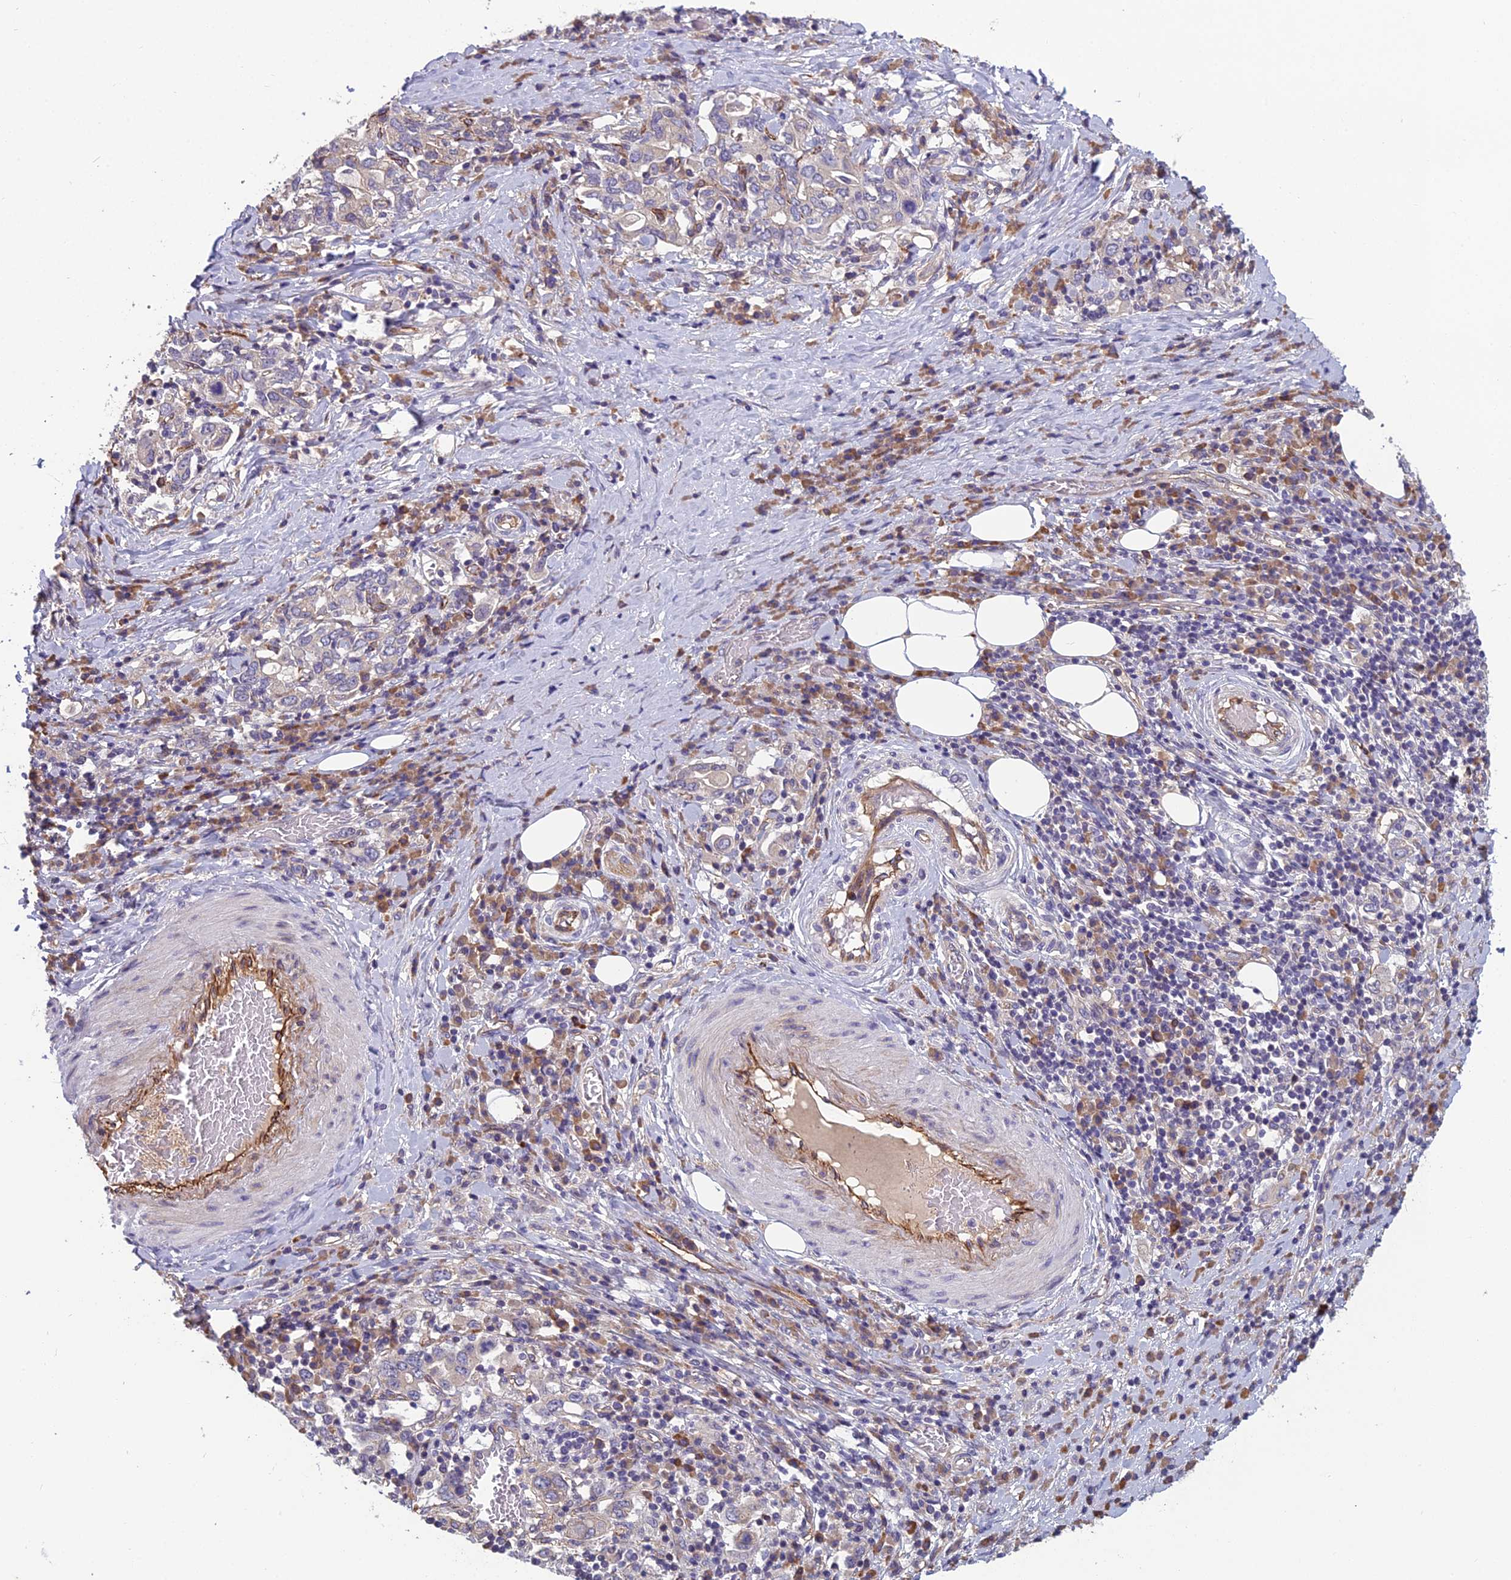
{"staining": {"intensity": "negative", "quantity": "none", "location": "none"}, "tissue": "stomach cancer", "cell_type": "Tumor cells", "image_type": "cancer", "snomed": [{"axis": "morphology", "description": "Adenocarcinoma, NOS"}, {"axis": "topography", "description": "Stomach, upper"}, {"axis": "topography", "description": "Stomach"}], "caption": "There is no significant staining in tumor cells of stomach adenocarcinoma.", "gene": "TSPAN15", "patient": {"sex": "male", "age": 62}}